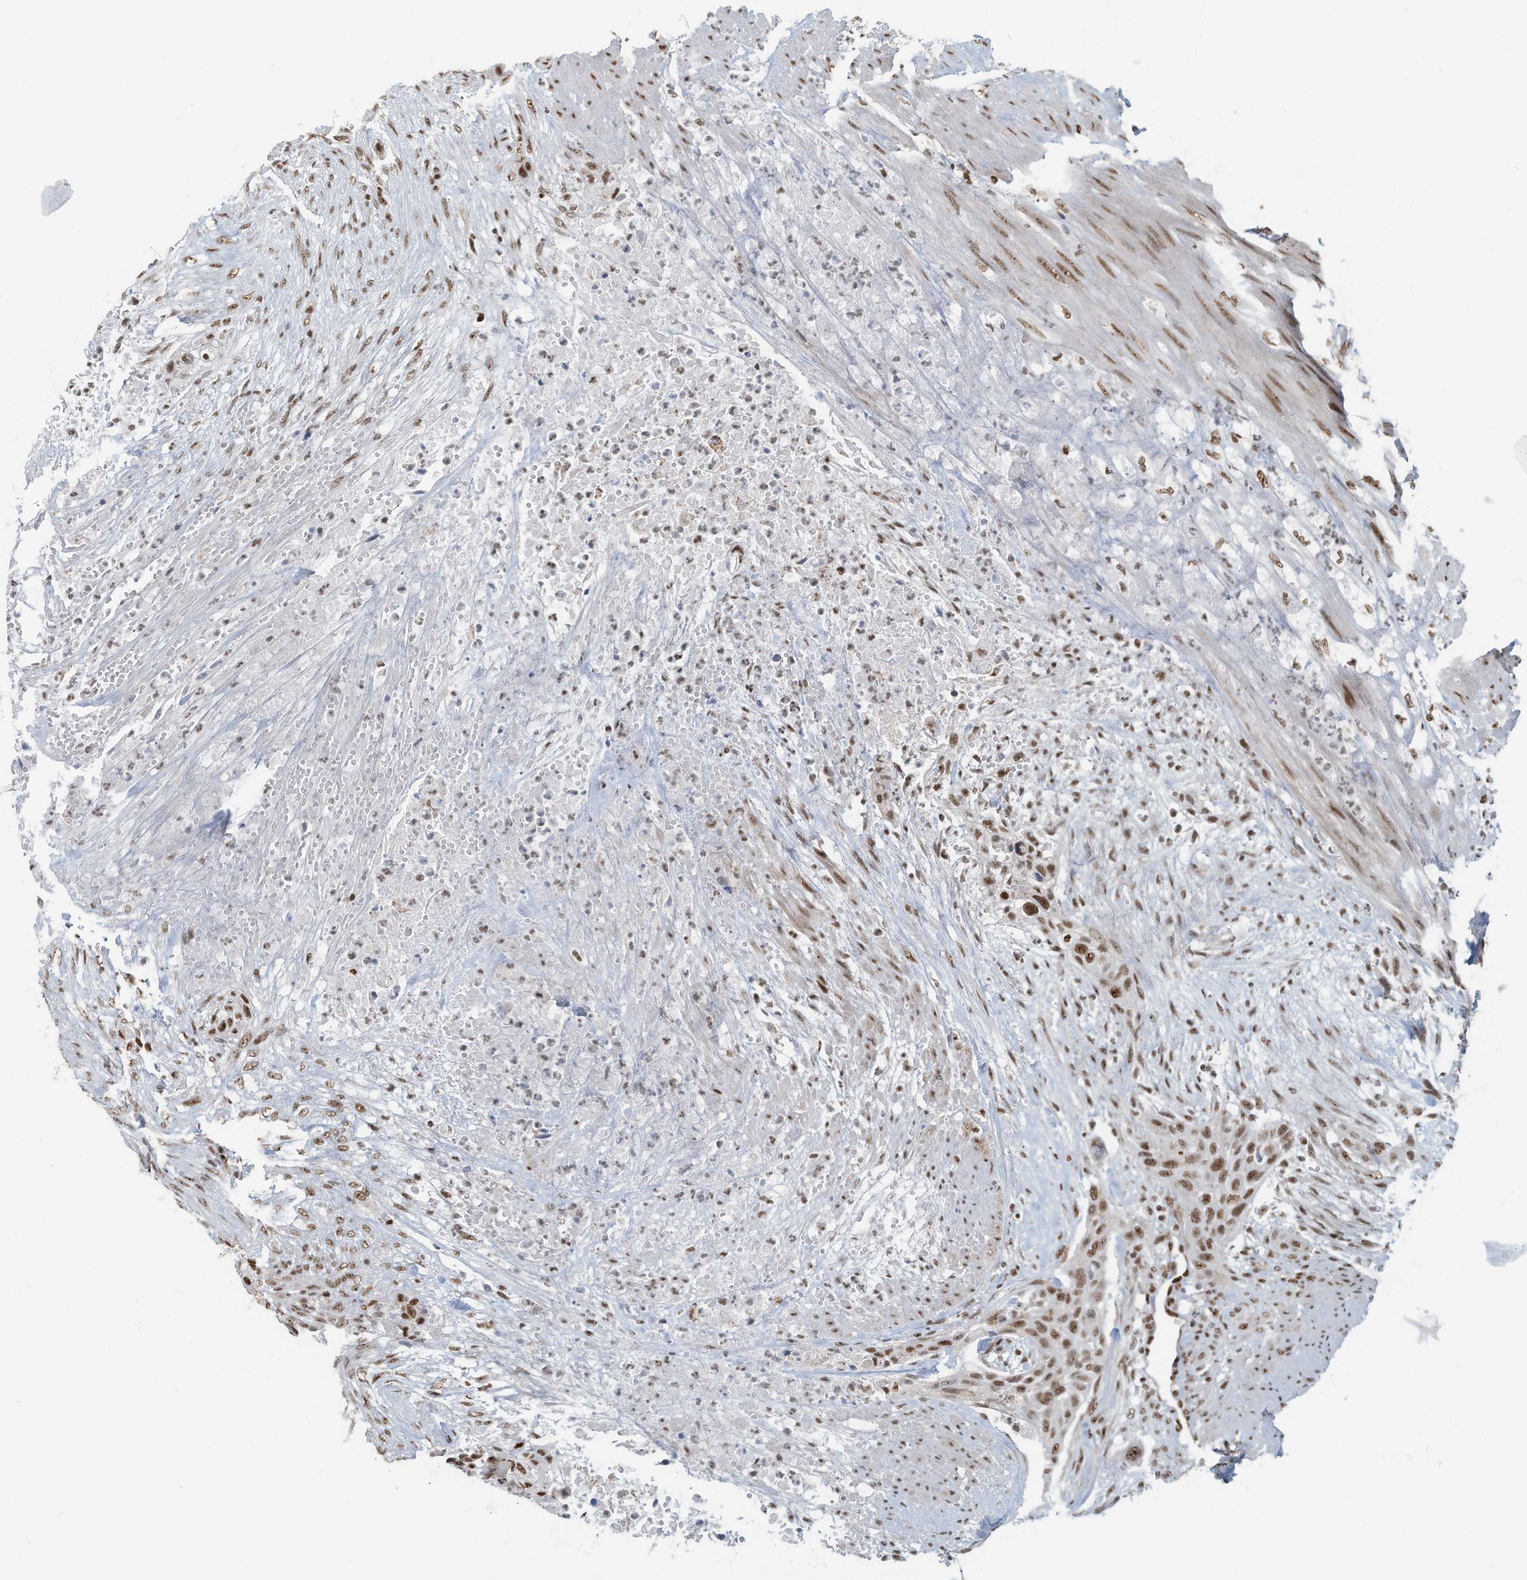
{"staining": {"intensity": "moderate", "quantity": ">75%", "location": "nuclear"}, "tissue": "urothelial cancer", "cell_type": "Tumor cells", "image_type": "cancer", "snomed": [{"axis": "morphology", "description": "Urothelial carcinoma, High grade"}, {"axis": "topography", "description": "Urinary bladder"}], "caption": "This photomicrograph reveals urothelial cancer stained with IHC to label a protein in brown. The nuclear of tumor cells show moderate positivity for the protein. Nuclei are counter-stained blue.", "gene": "SARNP", "patient": {"sex": "male", "age": 35}}